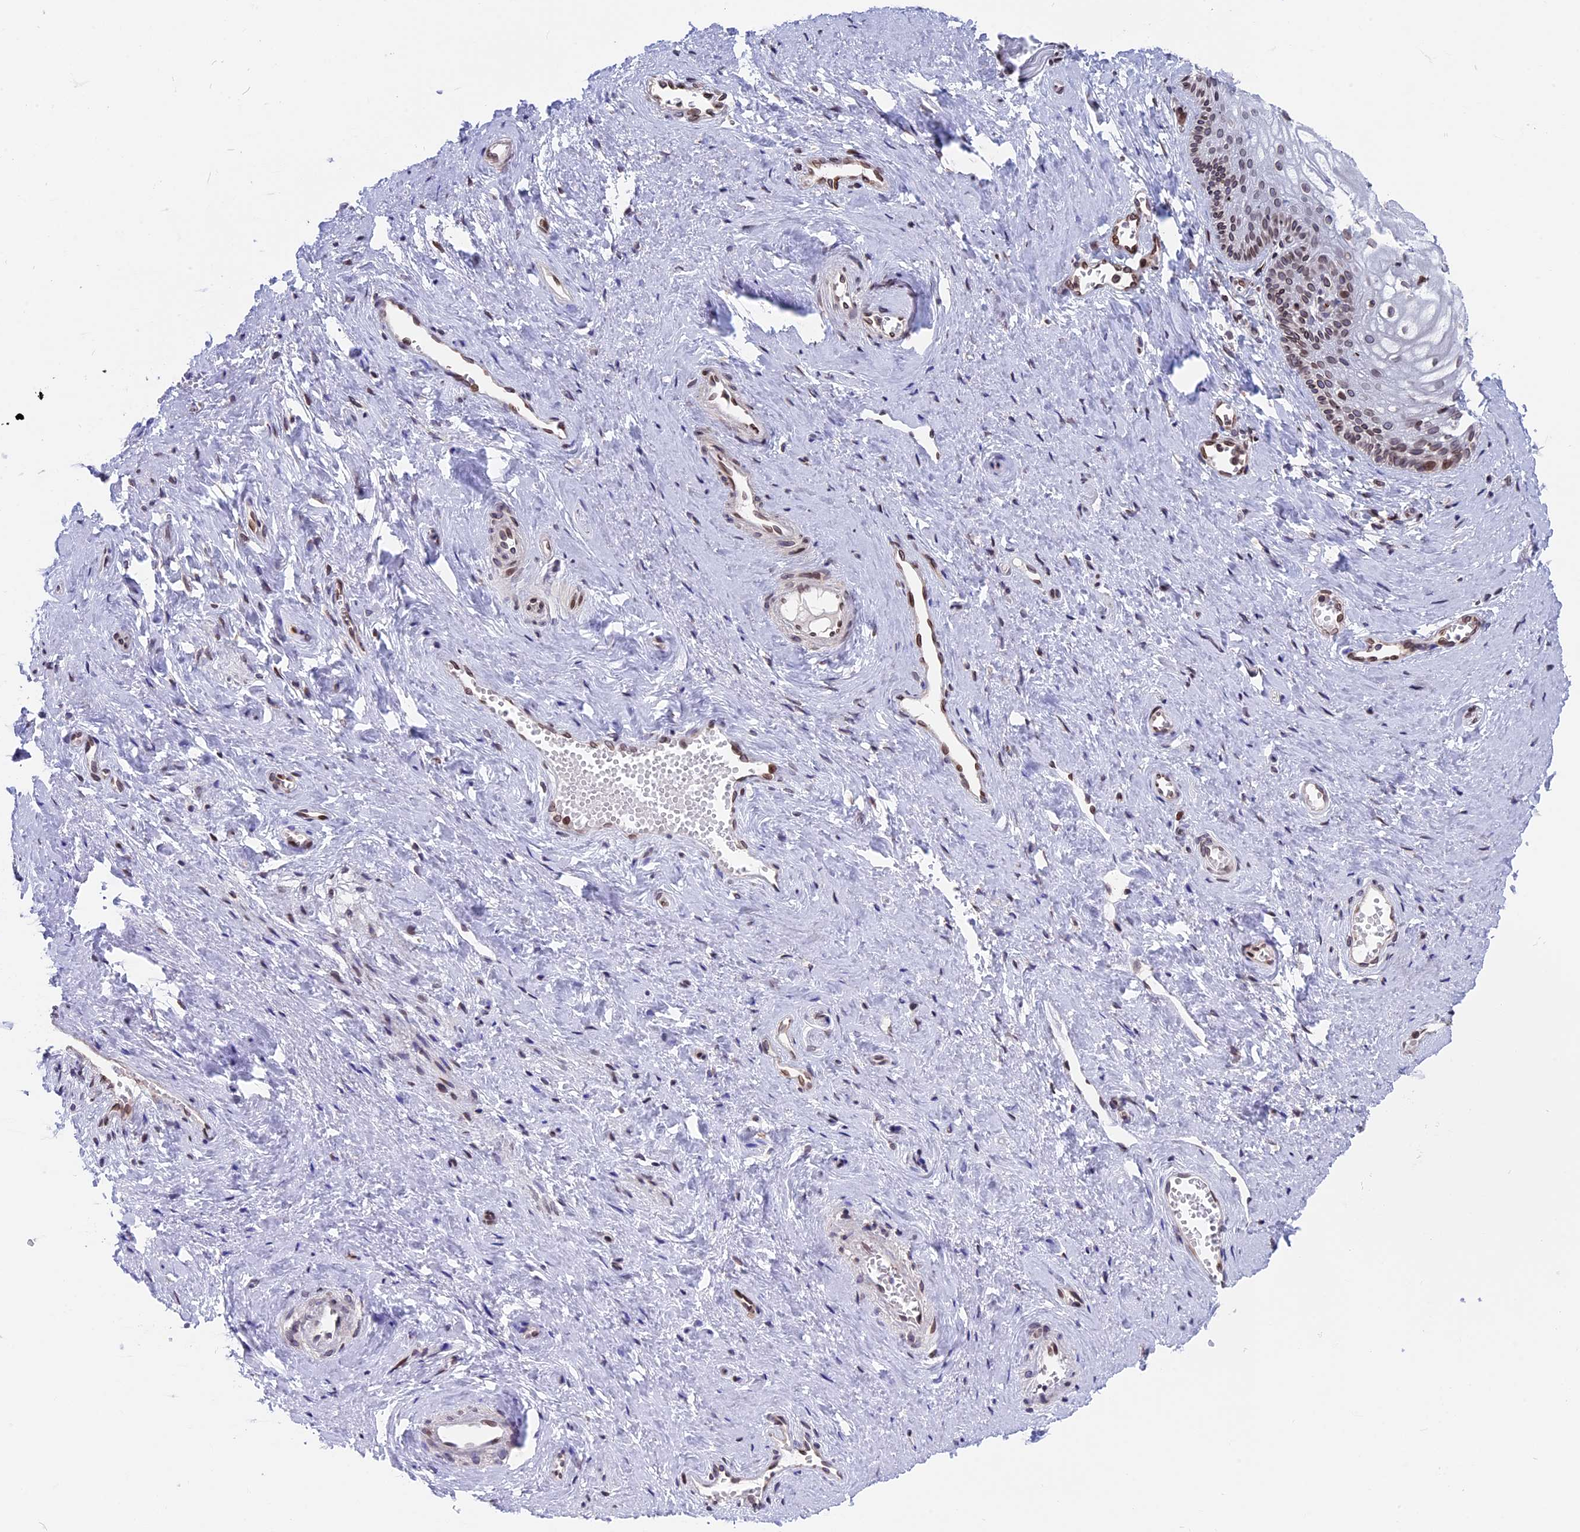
{"staining": {"intensity": "moderate", "quantity": "<25%", "location": "cytoplasmic/membranous,nuclear"}, "tissue": "vagina", "cell_type": "Squamous epithelial cells", "image_type": "normal", "snomed": [{"axis": "morphology", "description": "Normal tissue, NOS"}, {"axis": "topography", "description": "Vagina"}, {"axis": "topography", "description": "Cervix"}], "caption": "Immunohistochemical staining of unremarkable human vagina displays moderate cytoplasmic/membranous,nuclear protein positivity in approximately <25% of squamous epithelial cells. The staining was performed using DAB to visualize the protein expression in brown, while the nuclei were stained in blue with hematoxylin (Magnification: 20x).", "gene": "PTCHD4", "patient": {"sex": "female", "age": 40}}